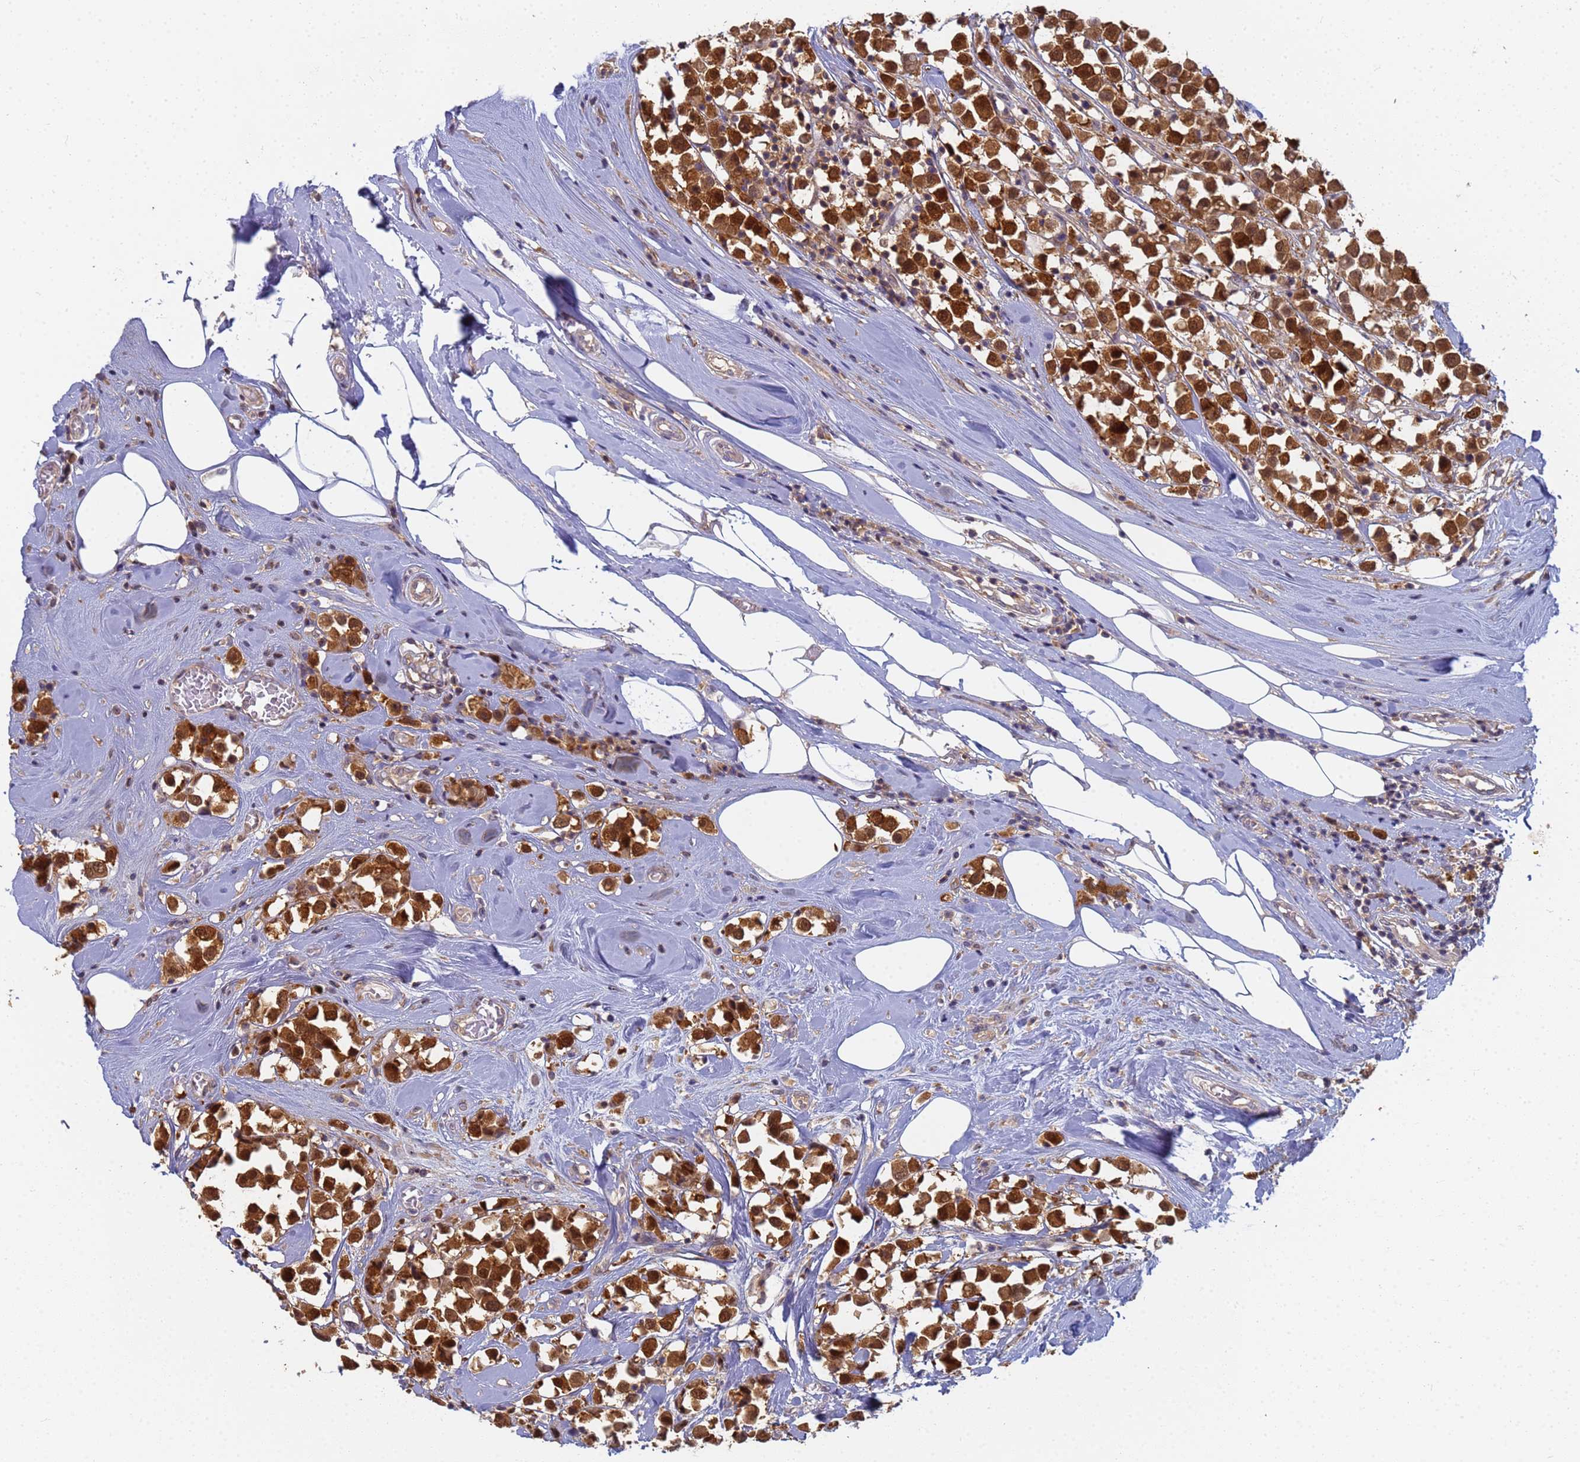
{"staining": {"intensity": "strong", "quantity": ">75%", "location": "cytoplasmic/membranous,nuclear"}, "tissue": "breast cancer", "cell_type": "Tumor cells", "image_type": "cancer", "snomed": [{"axis": "morphology", "description": "Duct carcinoma"}, {"axis": "topography", "description": "Breast"}], "caption": "Protein staining displays strong cytoplasmic/membranous and nuclear positivity in approximately >75% of tumor cells in invasive ductal carcinoma (breast).", "gene": "SHARPIN", "patient": {"sex": "female", "age": 61}}